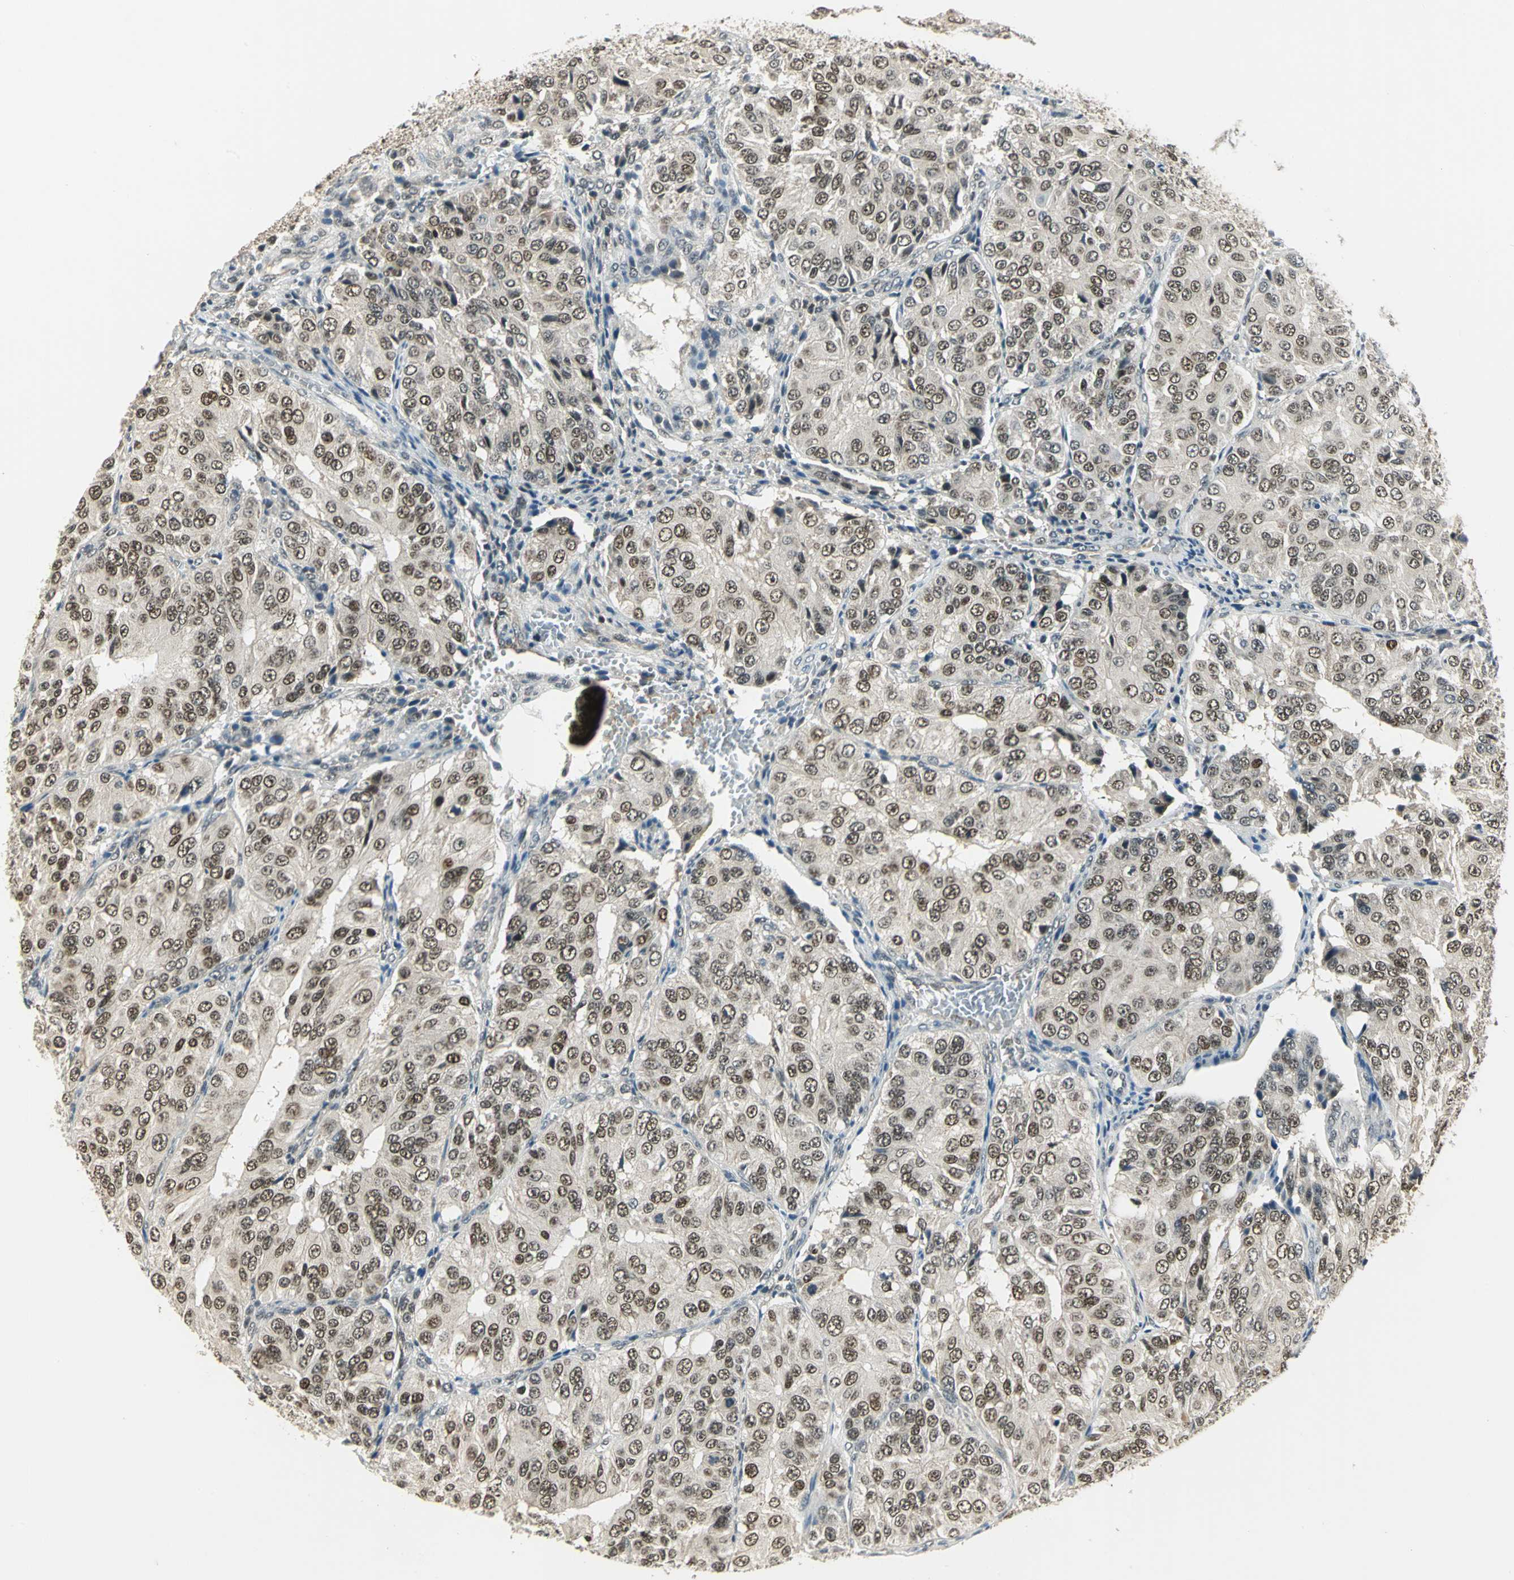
{"staining": {"intensity": "weak", "quantity": "25%-75%", "location": "nuclear"}, "tissue": "ovarian cancer", "cell_type": "Tumor cells", "image_type": "cancer", "snomed": [{"axis": "morphology", "description": "Carcinoma, endometroid"}, {"axis": "topography", "description": "Ovary"}], "caption": "A low amount of weak nuclear expression is appreciated in approximately 25%-75% of tumor cells in ovarian cancer tissue. (Brightfield microscopy of DAB IHC at high magnification).", "gene": "RAD17", "patient": {"sex": "female", "age": 51}}